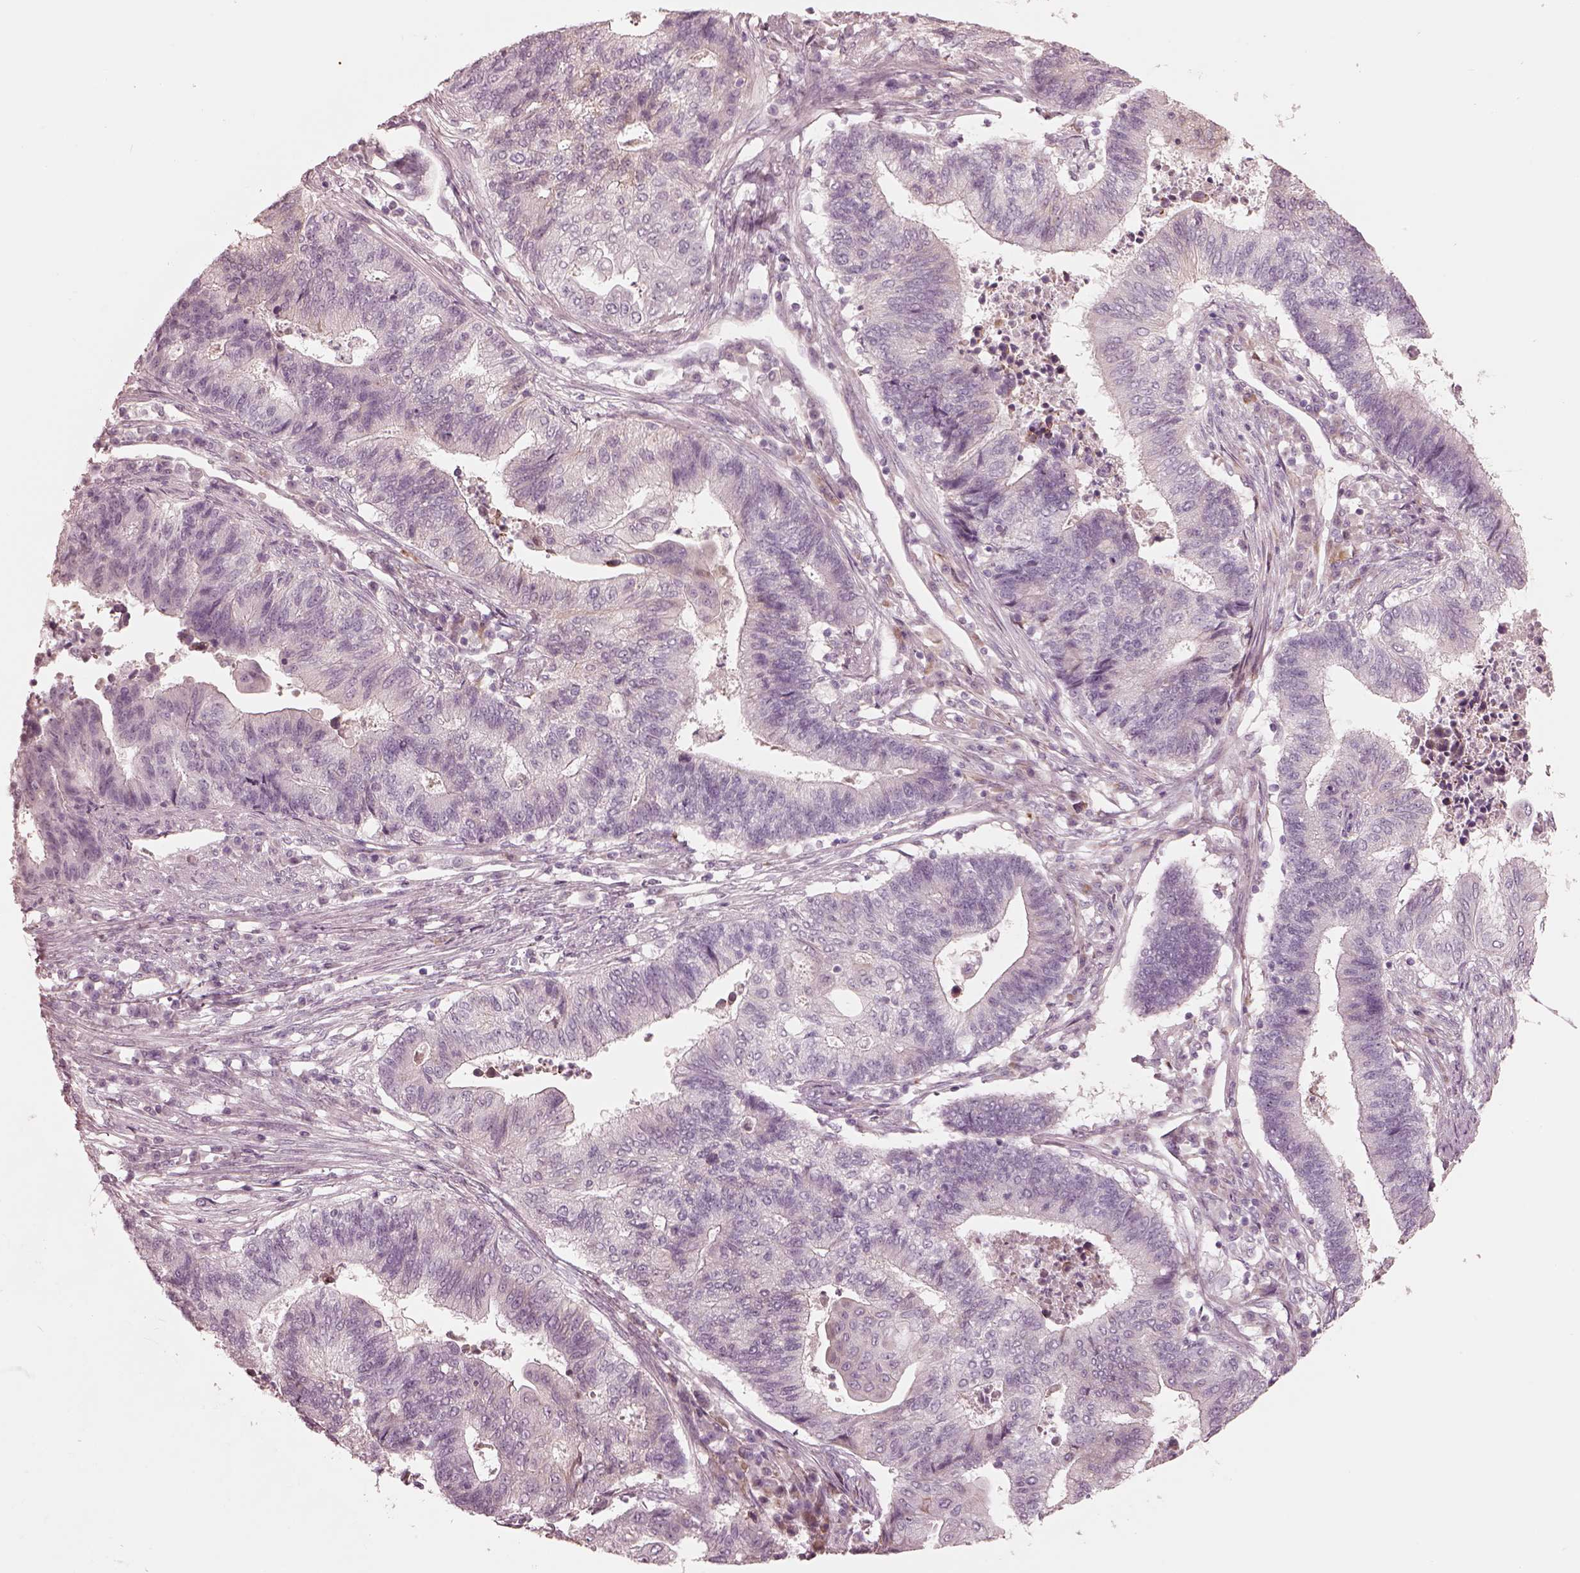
{"staining": {"intensity": "negative", "quantity": "none", "location": "none"}, "tissue": "endometrial cancer", "cell_type": "Tumor cells", "image_type": "cancer", "snomed": [{"axis": "morphology", "description": "Adenocarcinoma, NOS"}, {"axis": "topography", "description": "Uterus"}, {"axis": "topography", "description": "Endometrium"}], "caption": "Protein analysis of endometrial adenocarcinoma demonstrates no significant staining in tumor cells.", "gene": "CADM2", "patient": {"sex": "female", "age": 54}}